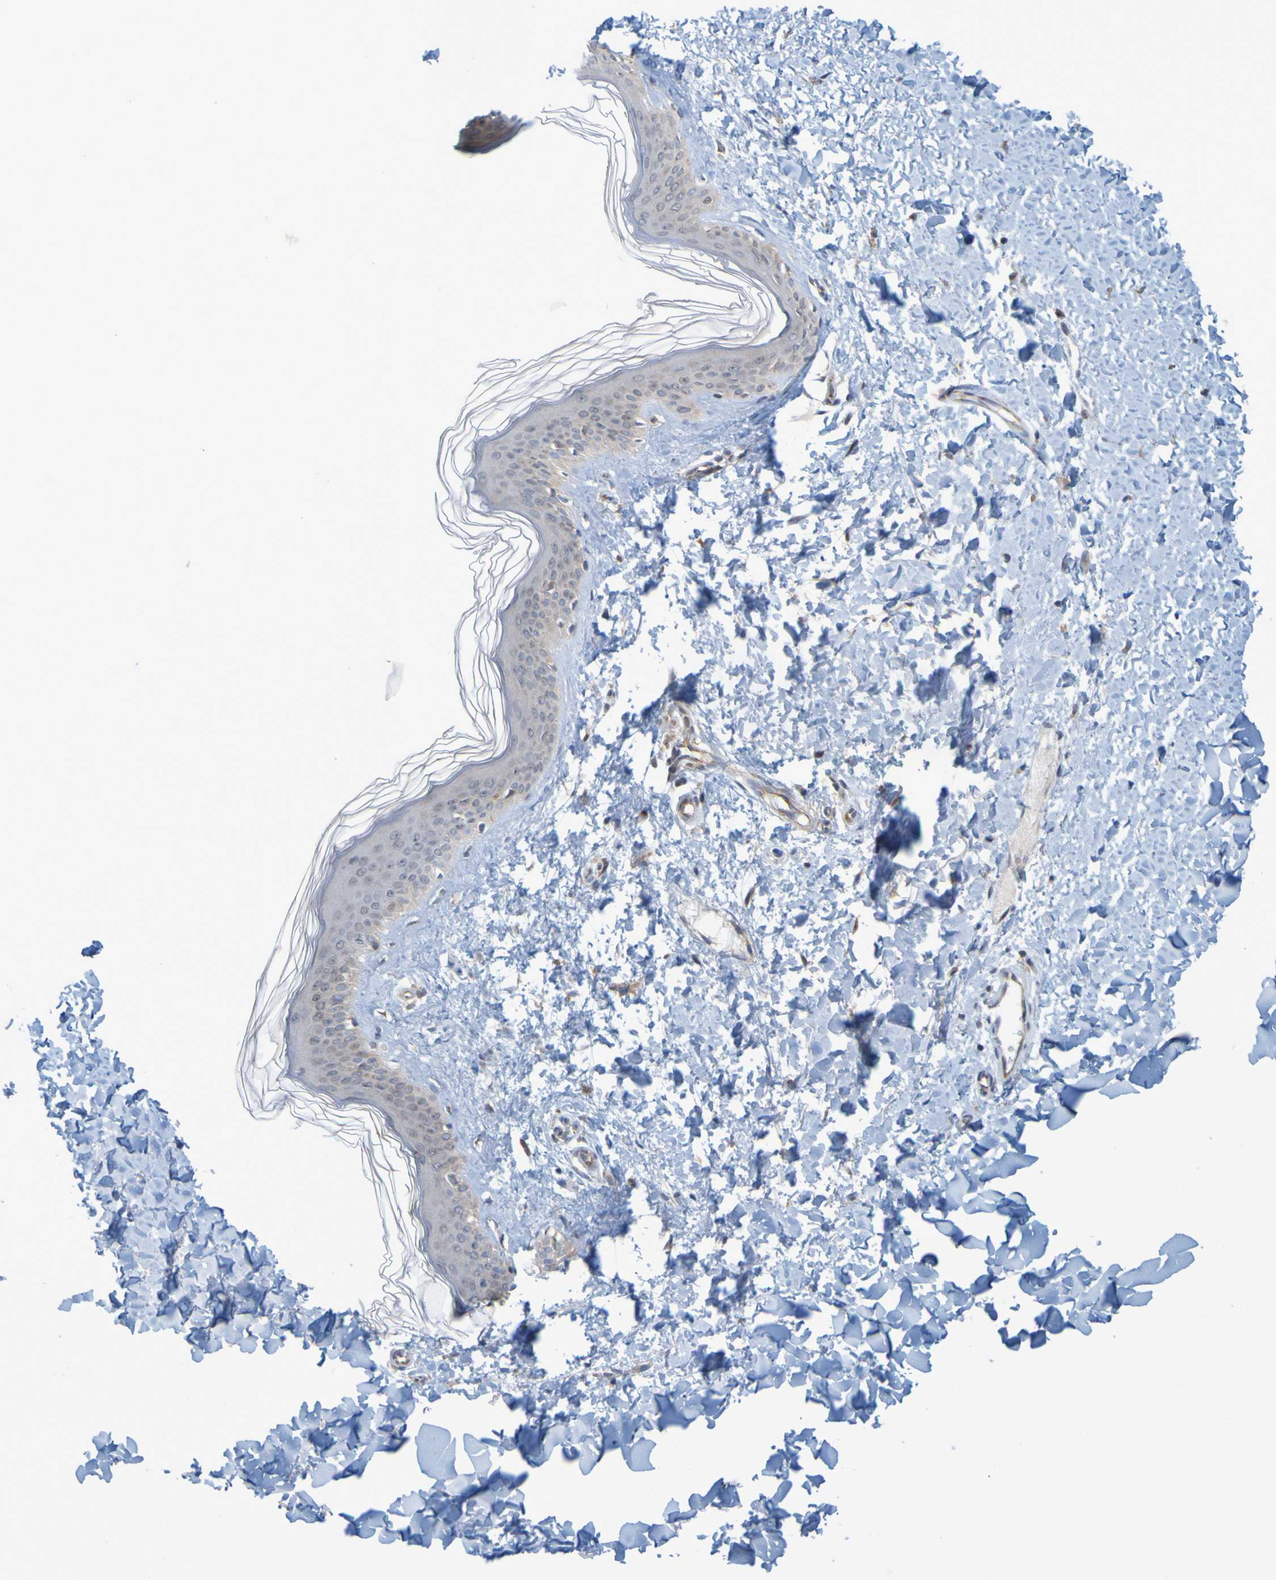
{"staining": {"intensity": "weak", "quantity": ">75%", "location": "cytoplasmic/membranous"}, "tissue": "skin", "cell_type": "Fibroblasts", "image_type": "normal", "snomed": [{"axis": "morphology", "description": "Normal tissue, NOS"}, {"axis": "topography", "description": "Skin"}], "caption": "Fibroblasts reveal low levels of weak cytoplasmic/membranous staining in about >75% of cells in normal skin. Immunohistochemistry stains the protein of interest in brown and the nuclei are stained blue.", "gene": "MOGS", "patient": {"sex": "female", "age": 41}}